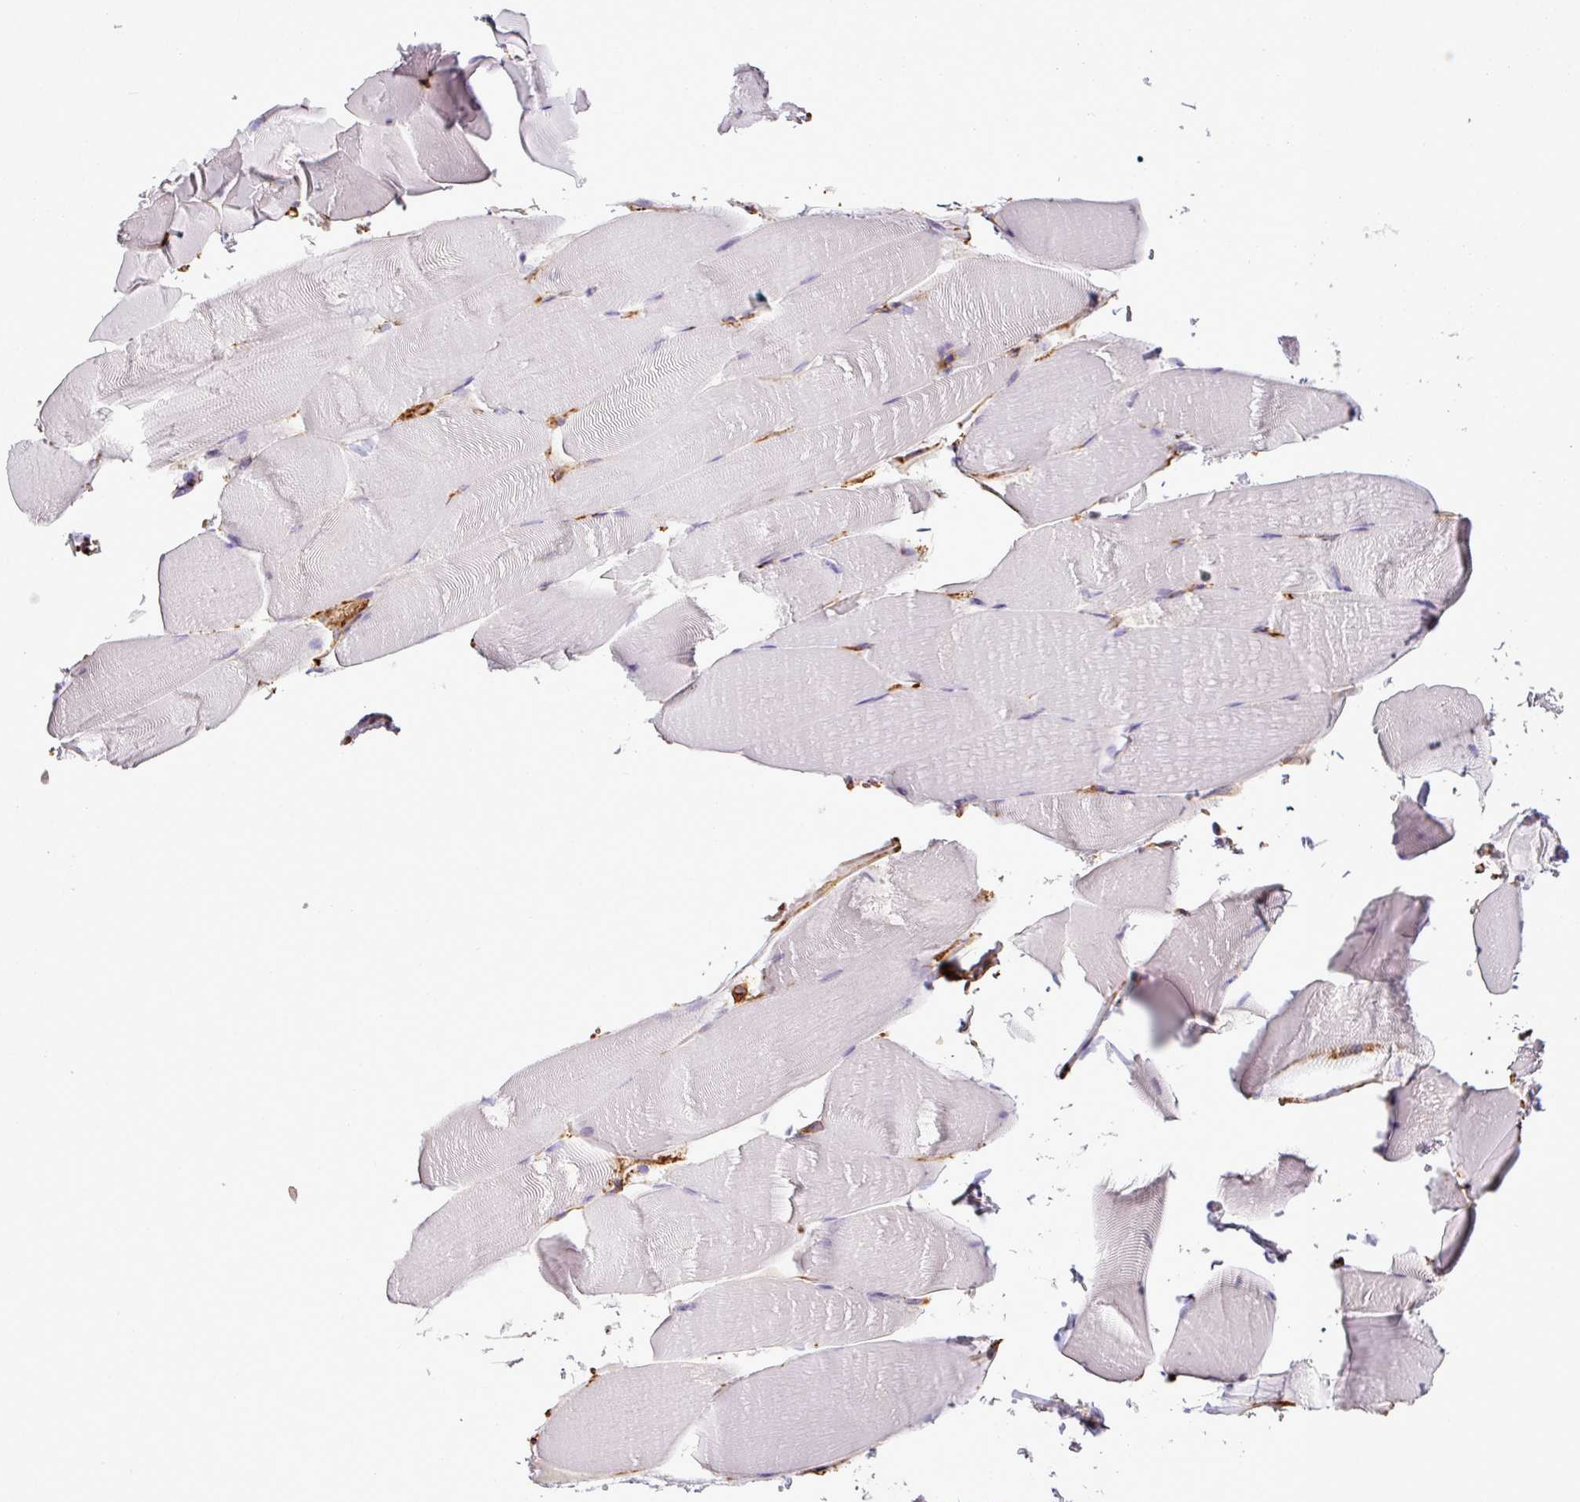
{"staining": {"intensity": "negative", "quantity": "none", "location": "none"}, "tissue": "skeletal muscle", "cell_type": "Myocytes", "image_type": "normal", "snomed": [{"axis": "morphology", "description": "Normal tissue, NOS"}, {"axis": "topography", "description": "Skeletal muscle"}], "caption": "Normal skeletal muscle was stained to show a protein in brown. There is no significant expression in myocytes. The staining was performed using DAB to visualize the protein expression in brown, while the nuclei were stained in blue with hematoxylin (Magnification: 20x).", "gene": "PACSIN2", "patient": {"sex": "female", "age": 64}}